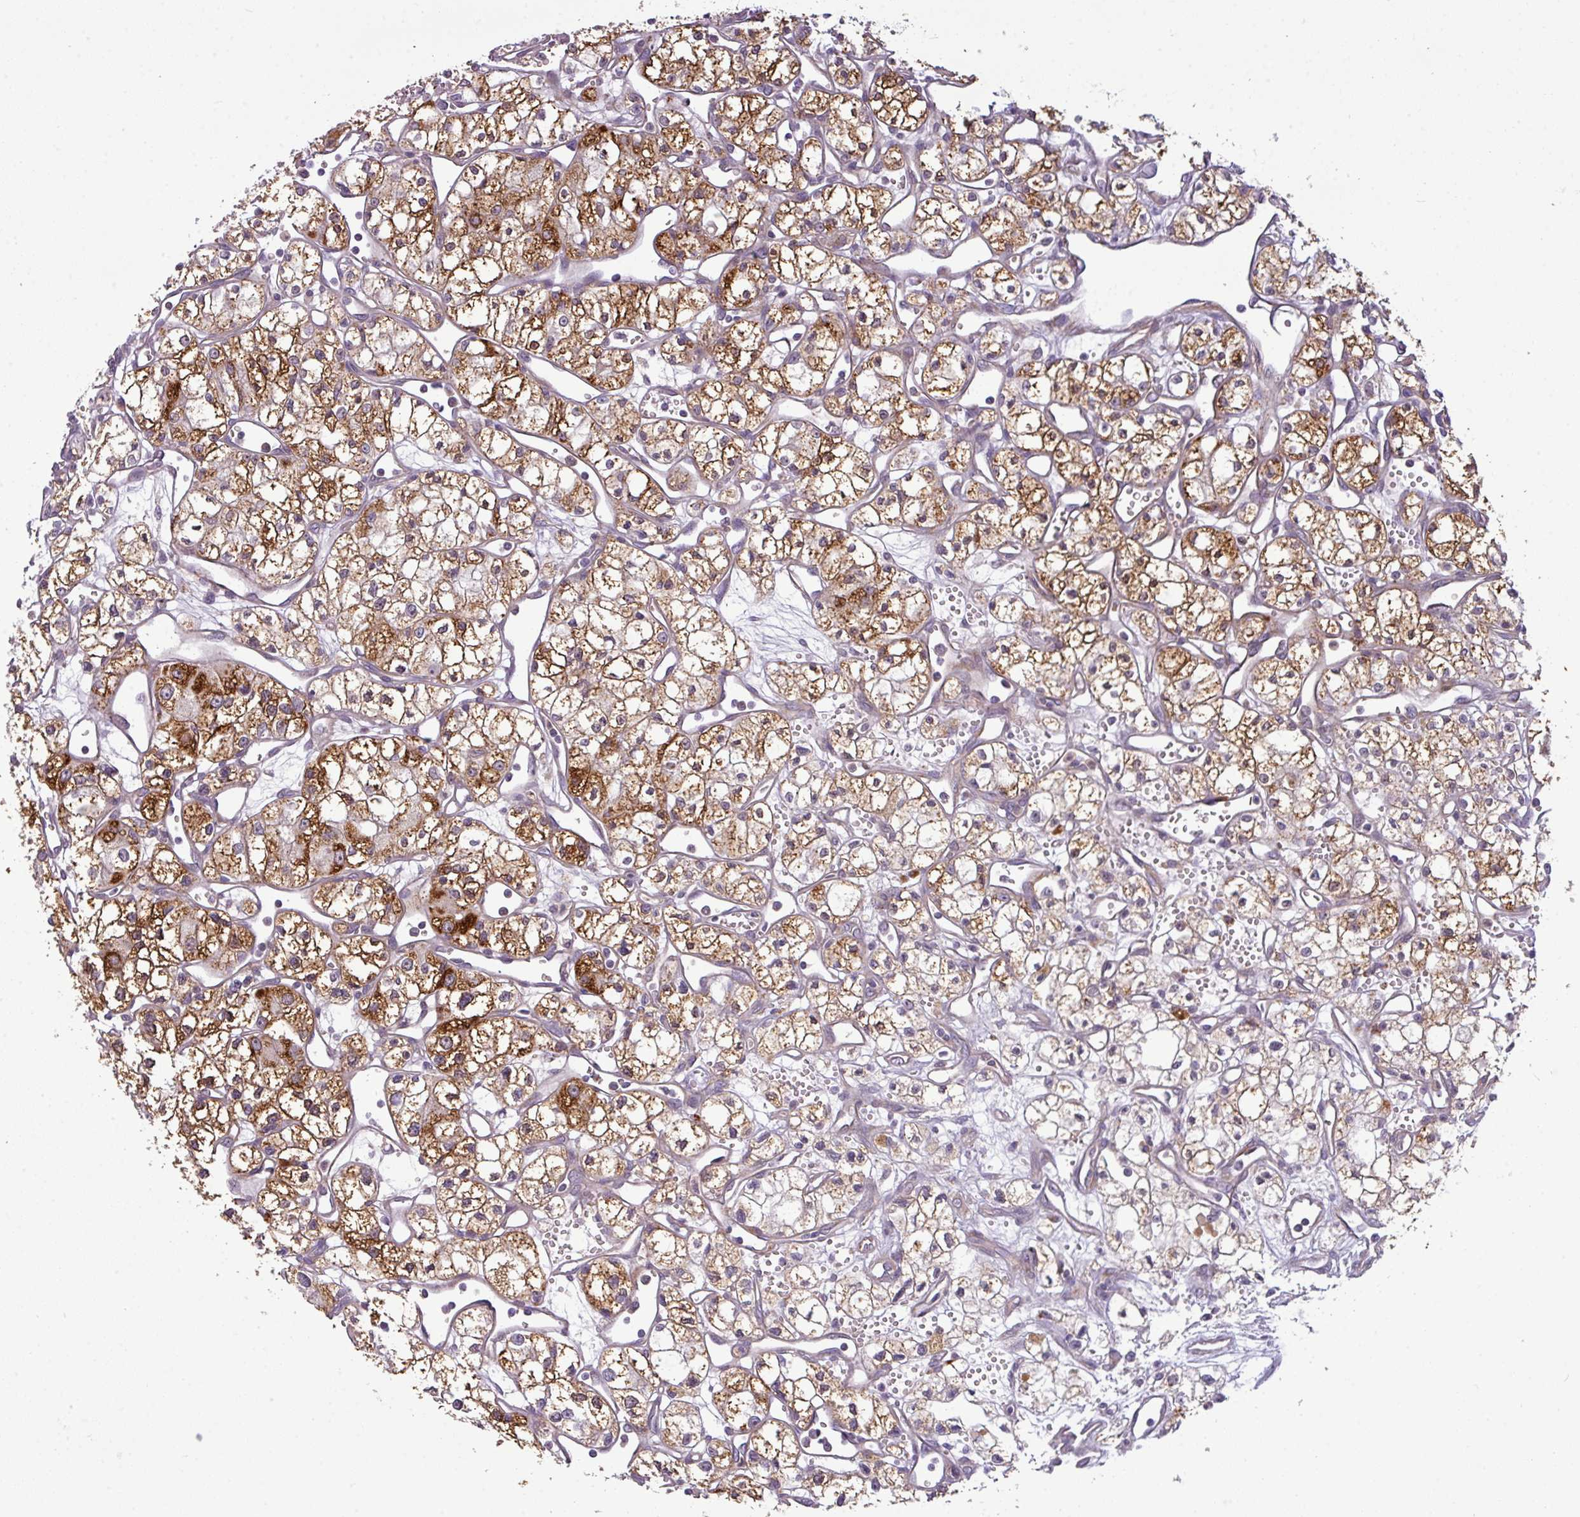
{"staining": {"intensity": "strong", "quantity": "25%-75%", "location": "cytoplasmic/membranous"}, "tissue": "renal cancer", "cell_type": "Tumor cells", "image_type": "cancer", "snomed": [{"axis": "morphology", "description": "Adenocarcinoma, NOS"}, {"axis": "topography", "description": "Kidney"}], "caption": "Renal adenocarcinoma stained with immunohistochemistry displays strong cytoplasmic/membranous positivity in approximately 25%-75% of tumor cells.", "gene": "ZNF35", "patient": {"sex": "male", "age": 59}}